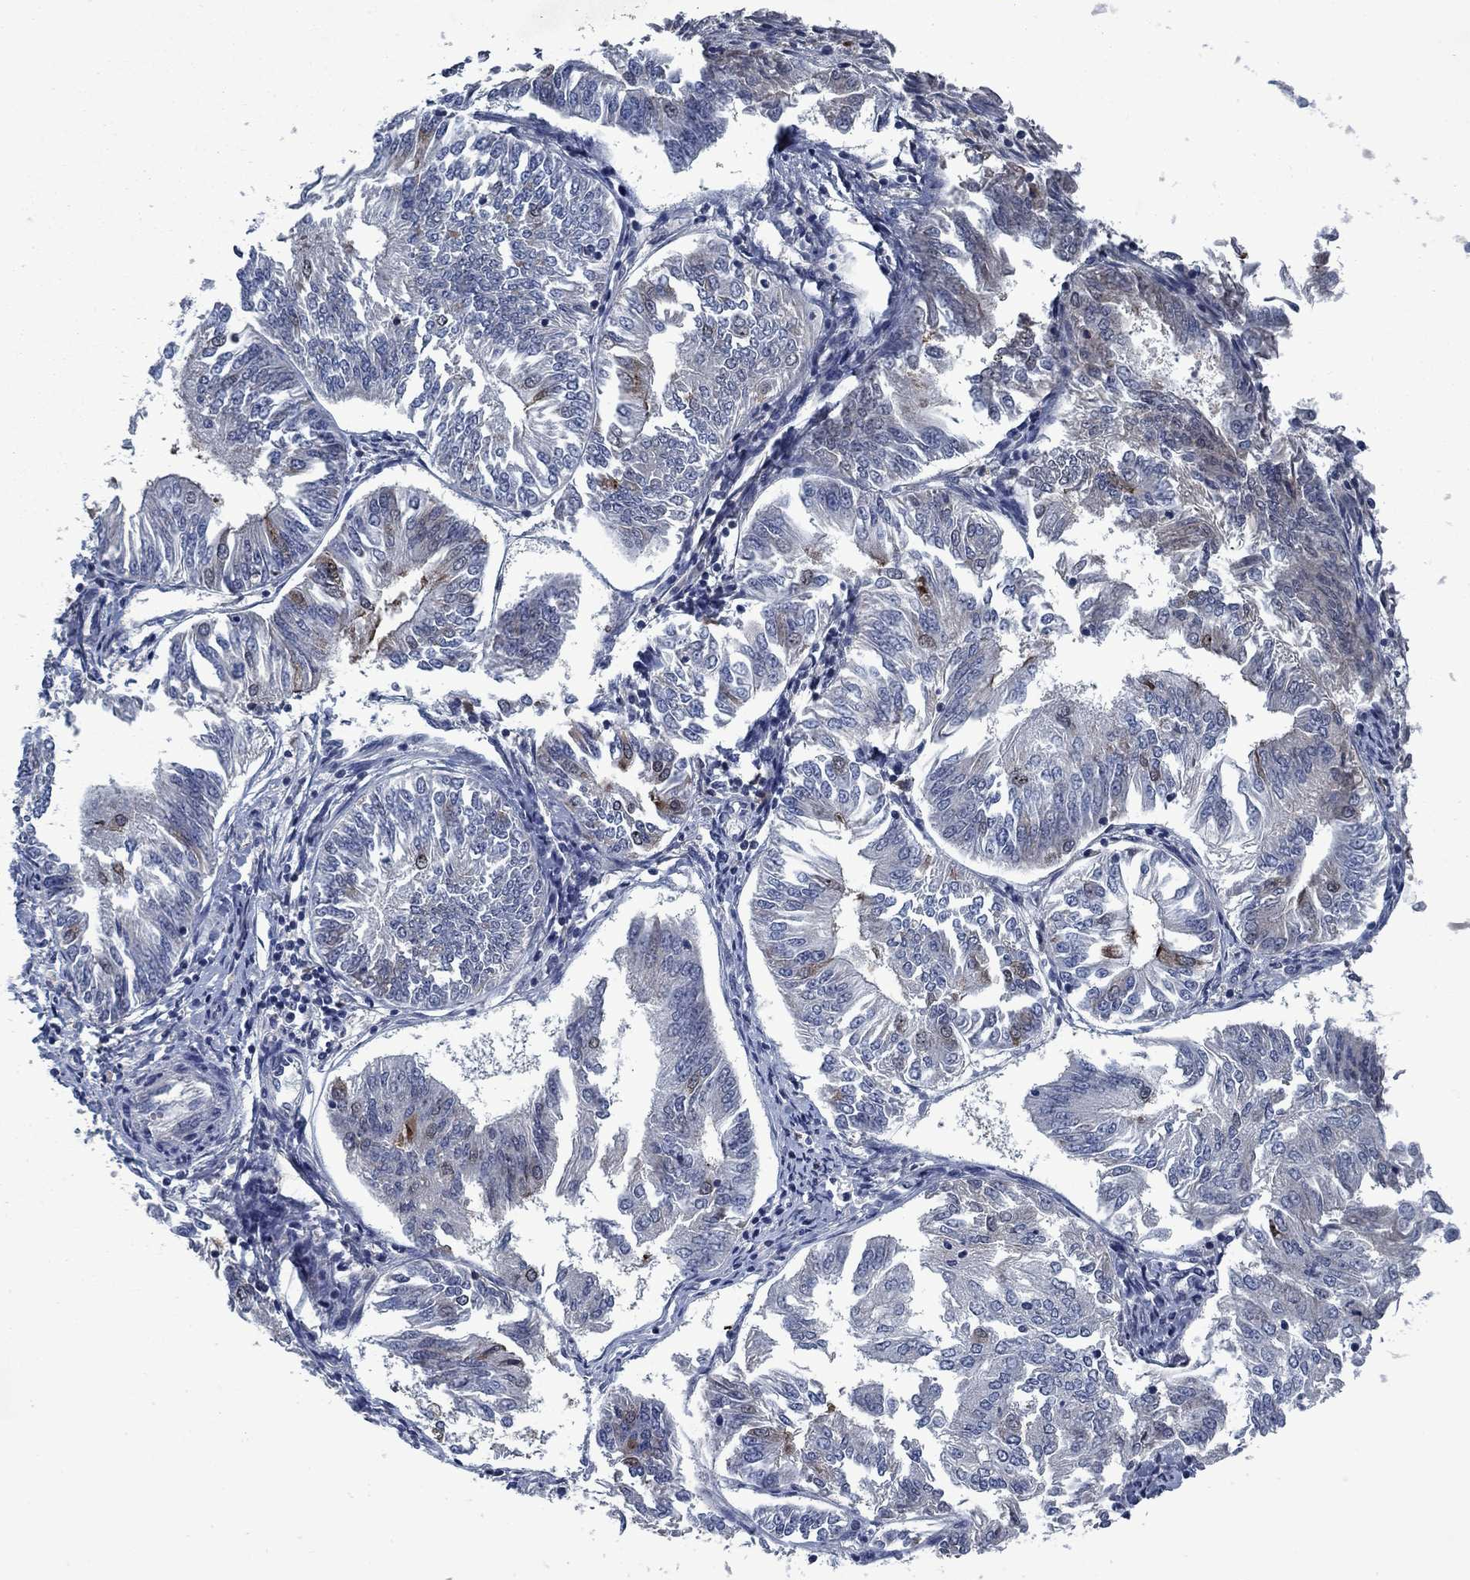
{"staining": {"intensity": "negative", "quantity": "none", "location": "none"}, "tissue": "endometrial cancer", "cell_type": "Tumor cells", "image_type": "cancer", "snomed": [{"axis": "morphology", "description": "Adenocarcinoma, NOS"}, {"axis": "topography", "description": "Endometrium"}], "caption": "The IHC image has no significant positivity in tumor cells of adenocarcinoma (endometrial) tissue.", "gene": "PNMA8A", "patient": {"sex": "female", "age": 58}}